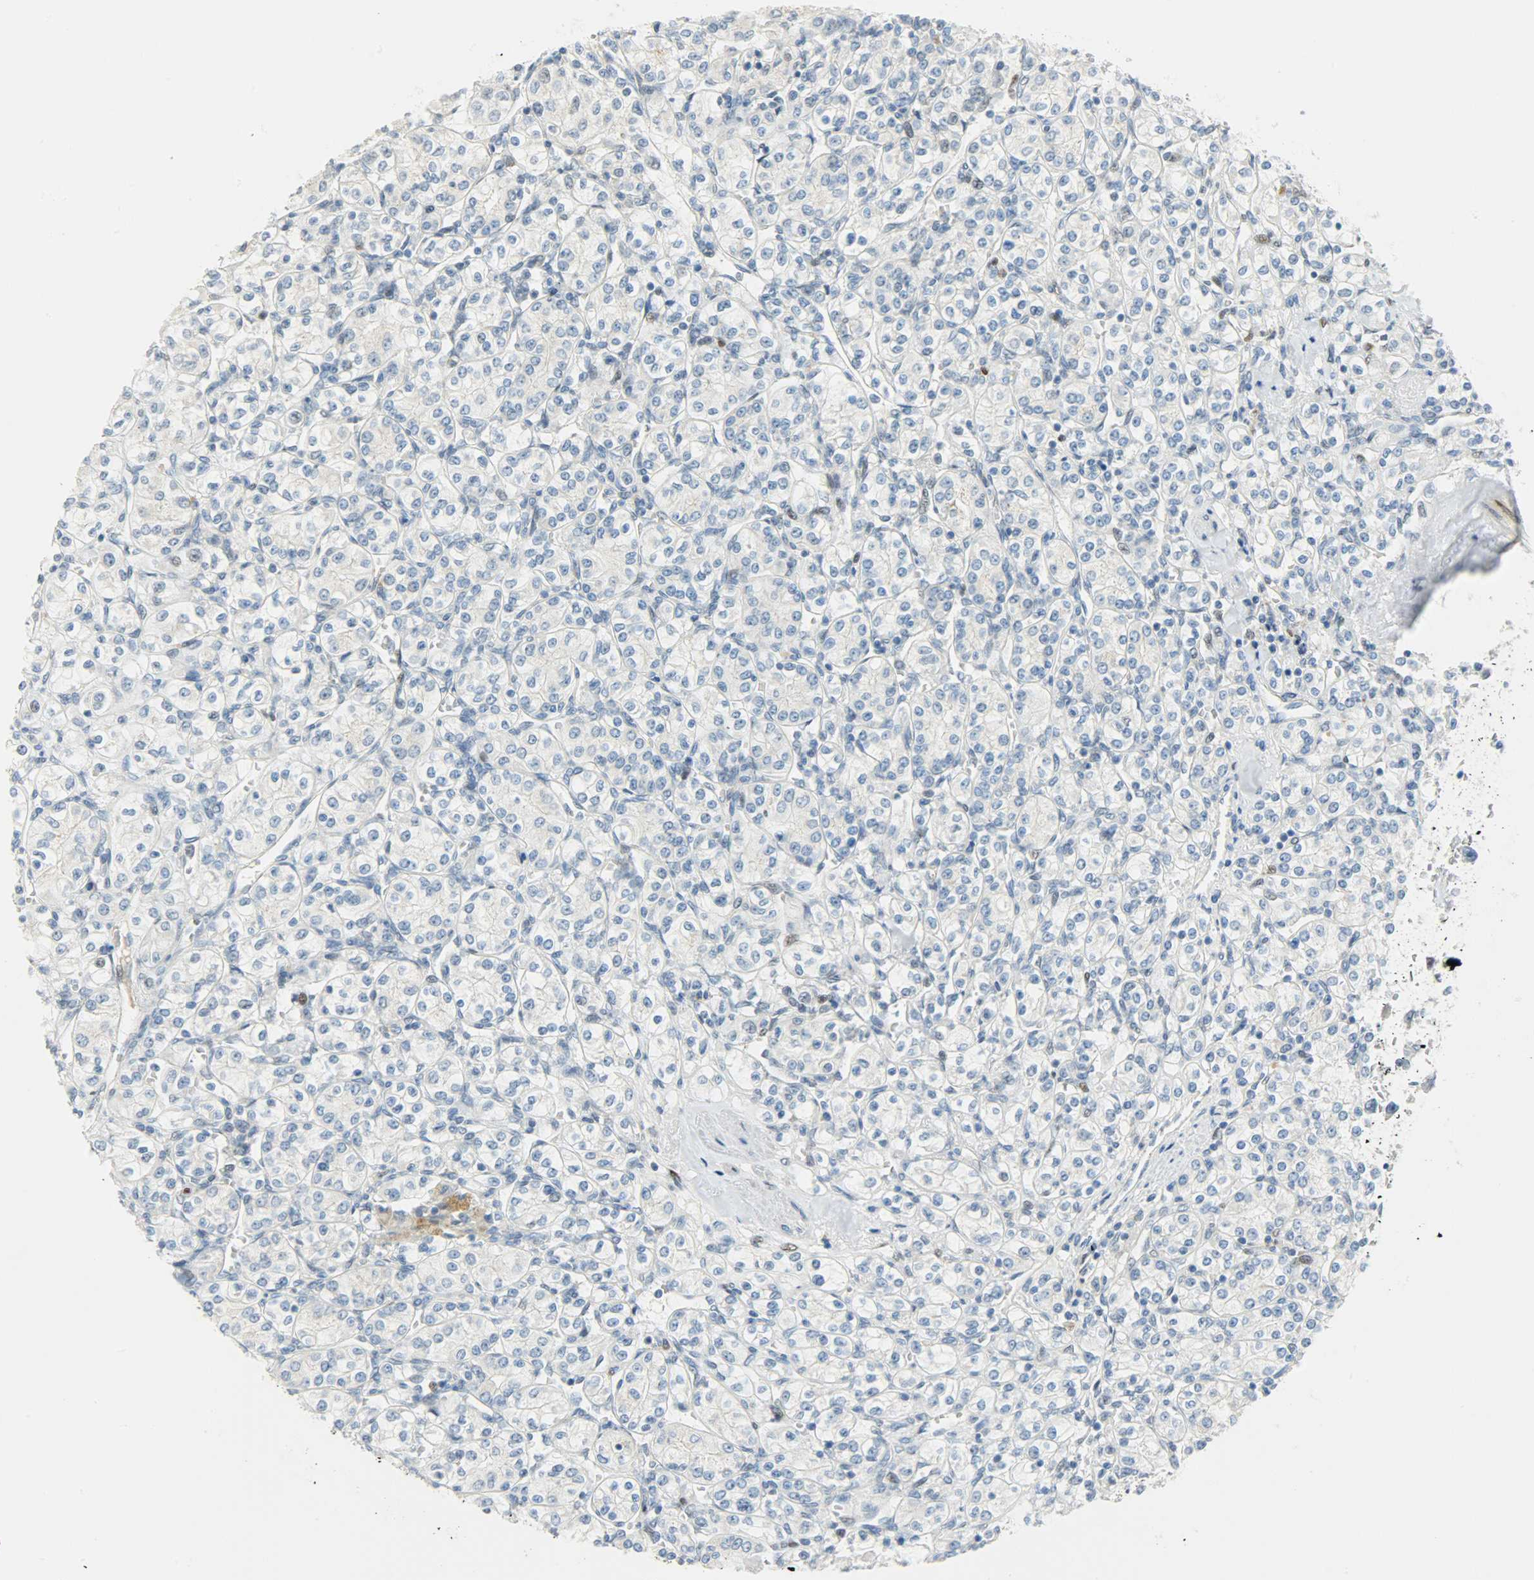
{"staining": {"intensity": "negative", "quantity": "none", "location": "none"}, "tissue": "renal cancer", "cell_type": "Tumor cells", "image_type": "cancer", "snomed": [{"axis": "morphology", "description": "Adenocarcinoma, NOS"}, {"axis": "topography", "description": "Kidney"}], "caption": "Adenocarcinoma (renal) was stained to show a protein in brown. There is no significant positivity in tumor cells.", "gene": "JUNB", "patient": {"sex": "male", "age": 77}}